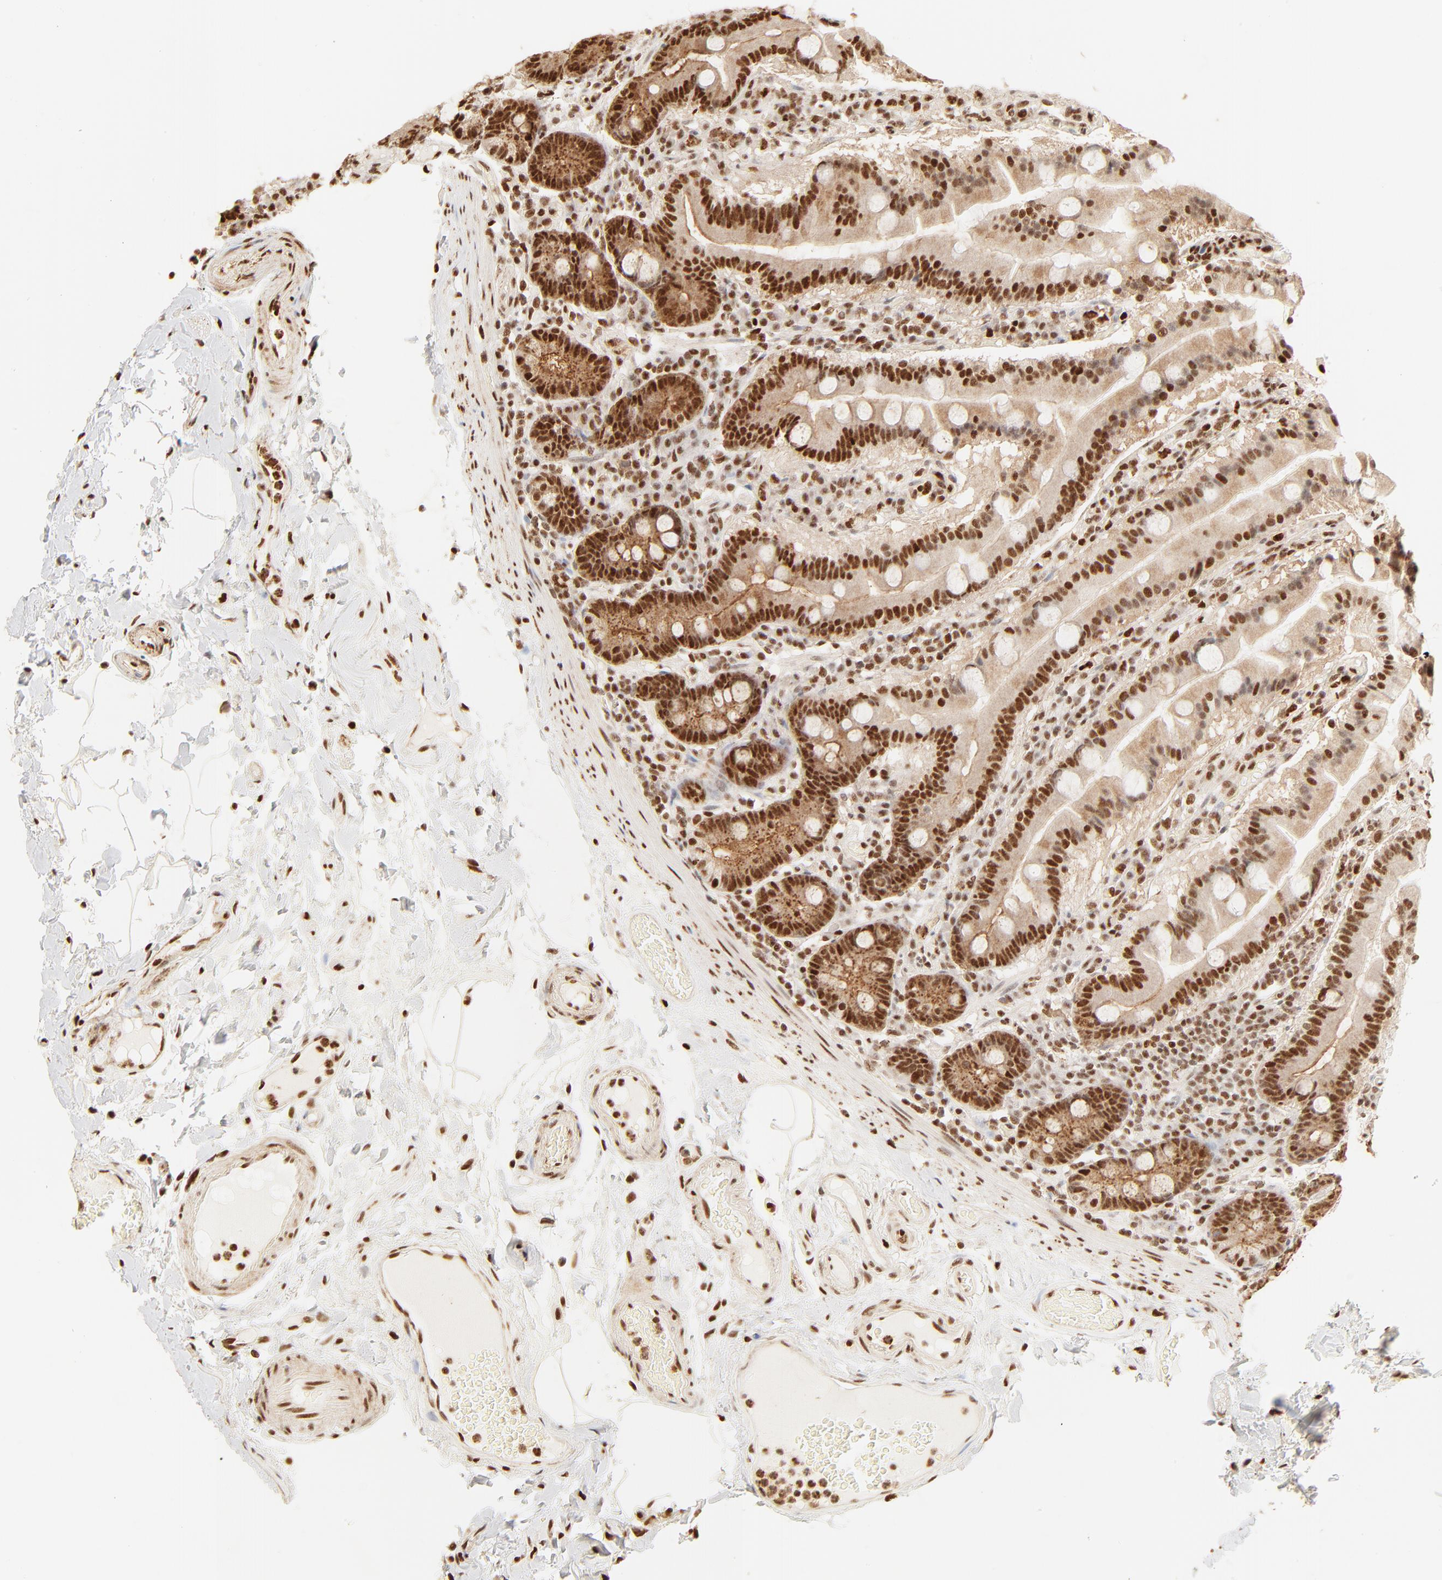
{"staining": {"intensity": "strong", "quantity": ">75%", "location": "cytoplasmic/membranous,nuclear"}, "tissue": "duodenum", "cell_type": "Glandular cells", "image_type": "normal", "snomed": [{"axis": "morphology", "description": "Normal tissue, NOS"}, {"axis": "topography", "description": "Duodenum"}], "caption": "Protein staining of normal duodenum exhibits strong cytoplasmic/membranous,nuclear staining in about >75% of glandular cells. The staining is performed using DAB brown chromogen to label protein expression. The nuclei are counter-stained blue using hematoxylin.", "gene": "FAM50A", "patient": {"sex": "female", "age": 64}}